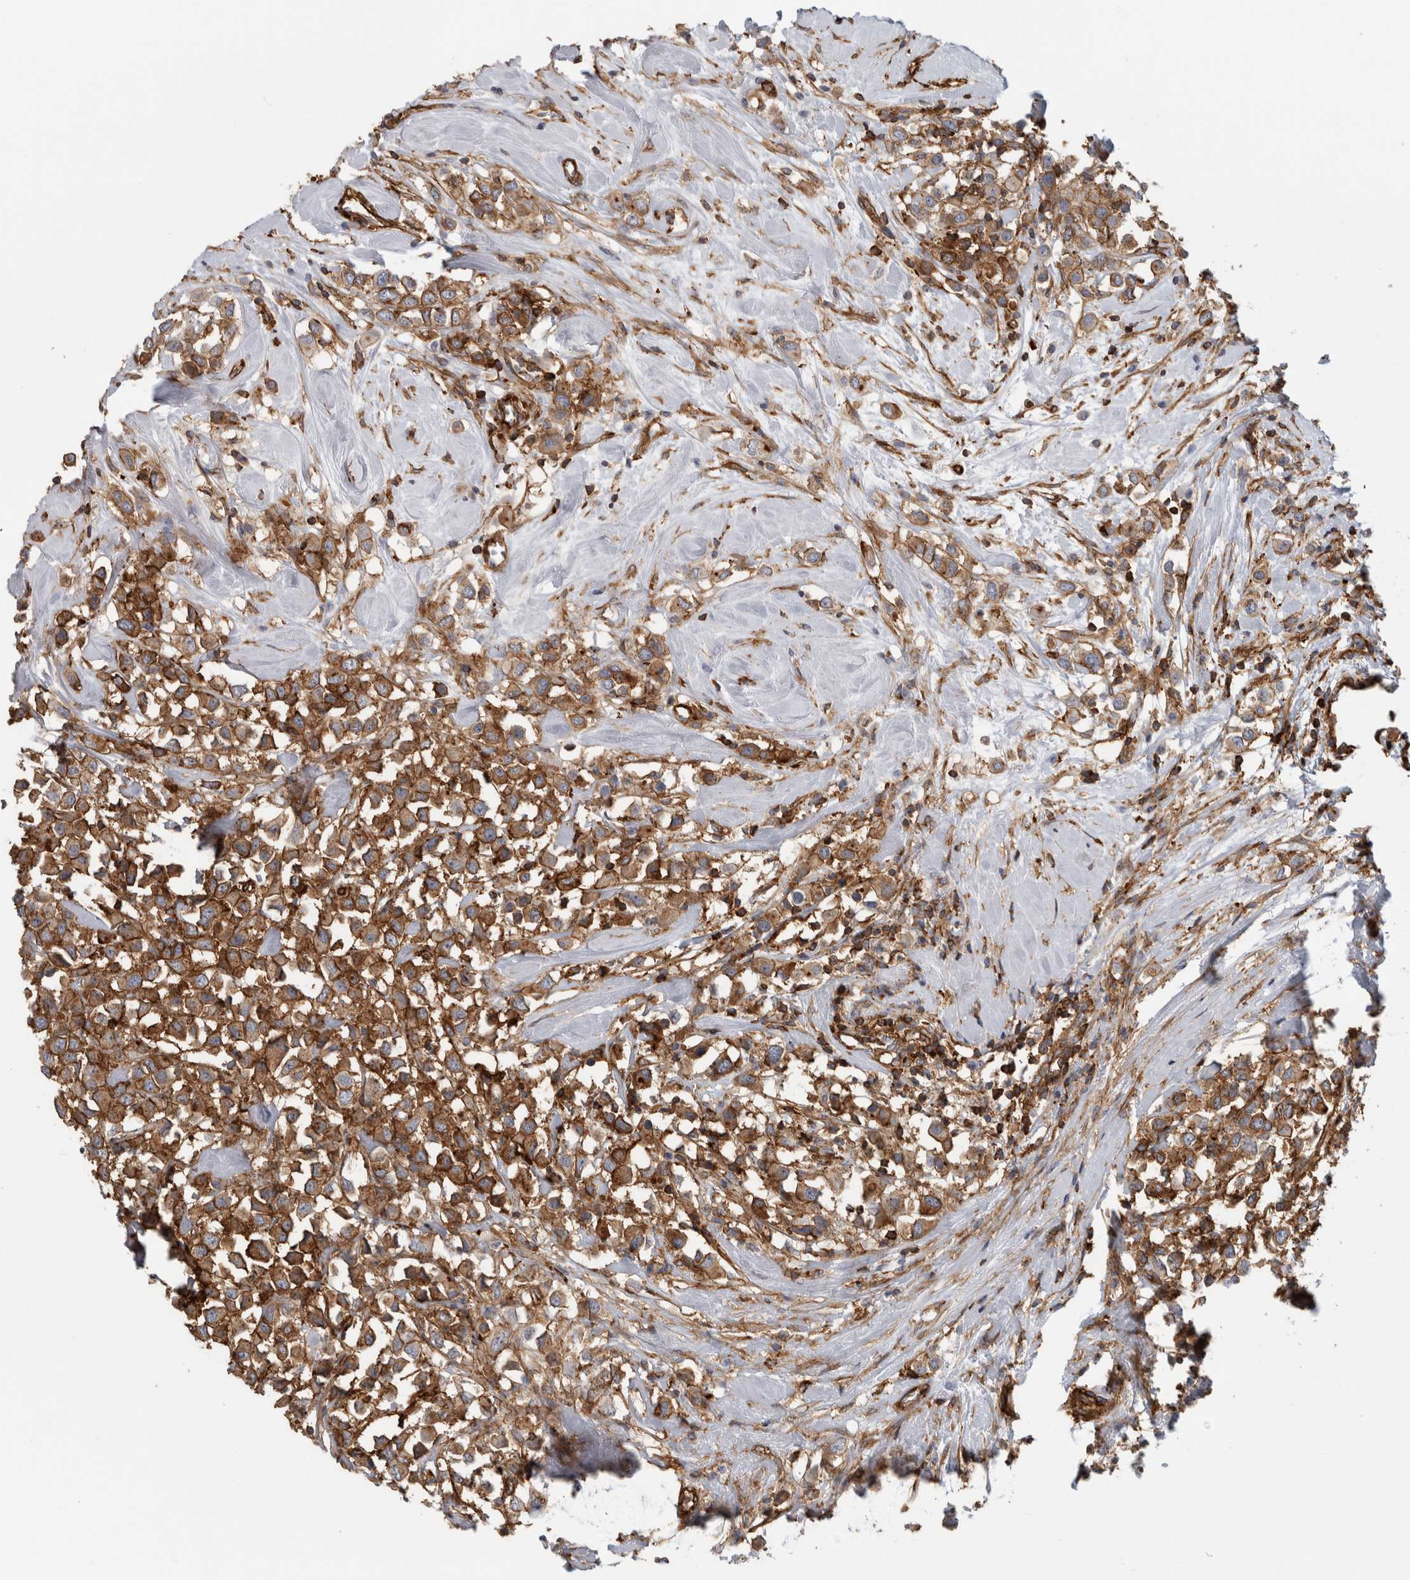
{"staining": {"intensity": "strong", "quantity": ">75%", "location": "cytoplasmic/membranous"}, "tissue": "breast cancer", "cell_type": "Tumor cells", "image_type": "cancer", "snomed": [{"axis": "morphology", "description": "Duct carcinoma"}, {"axis": "topography", "description": "Breast"}], "caption": "Breast cancer stained for a protein (brown) displays strong cytoplasmic/membranous positive positivity in about >75% of tumor cells.", "gene": "AHNAK", "patient": {"sex": "female", "age": 61}}